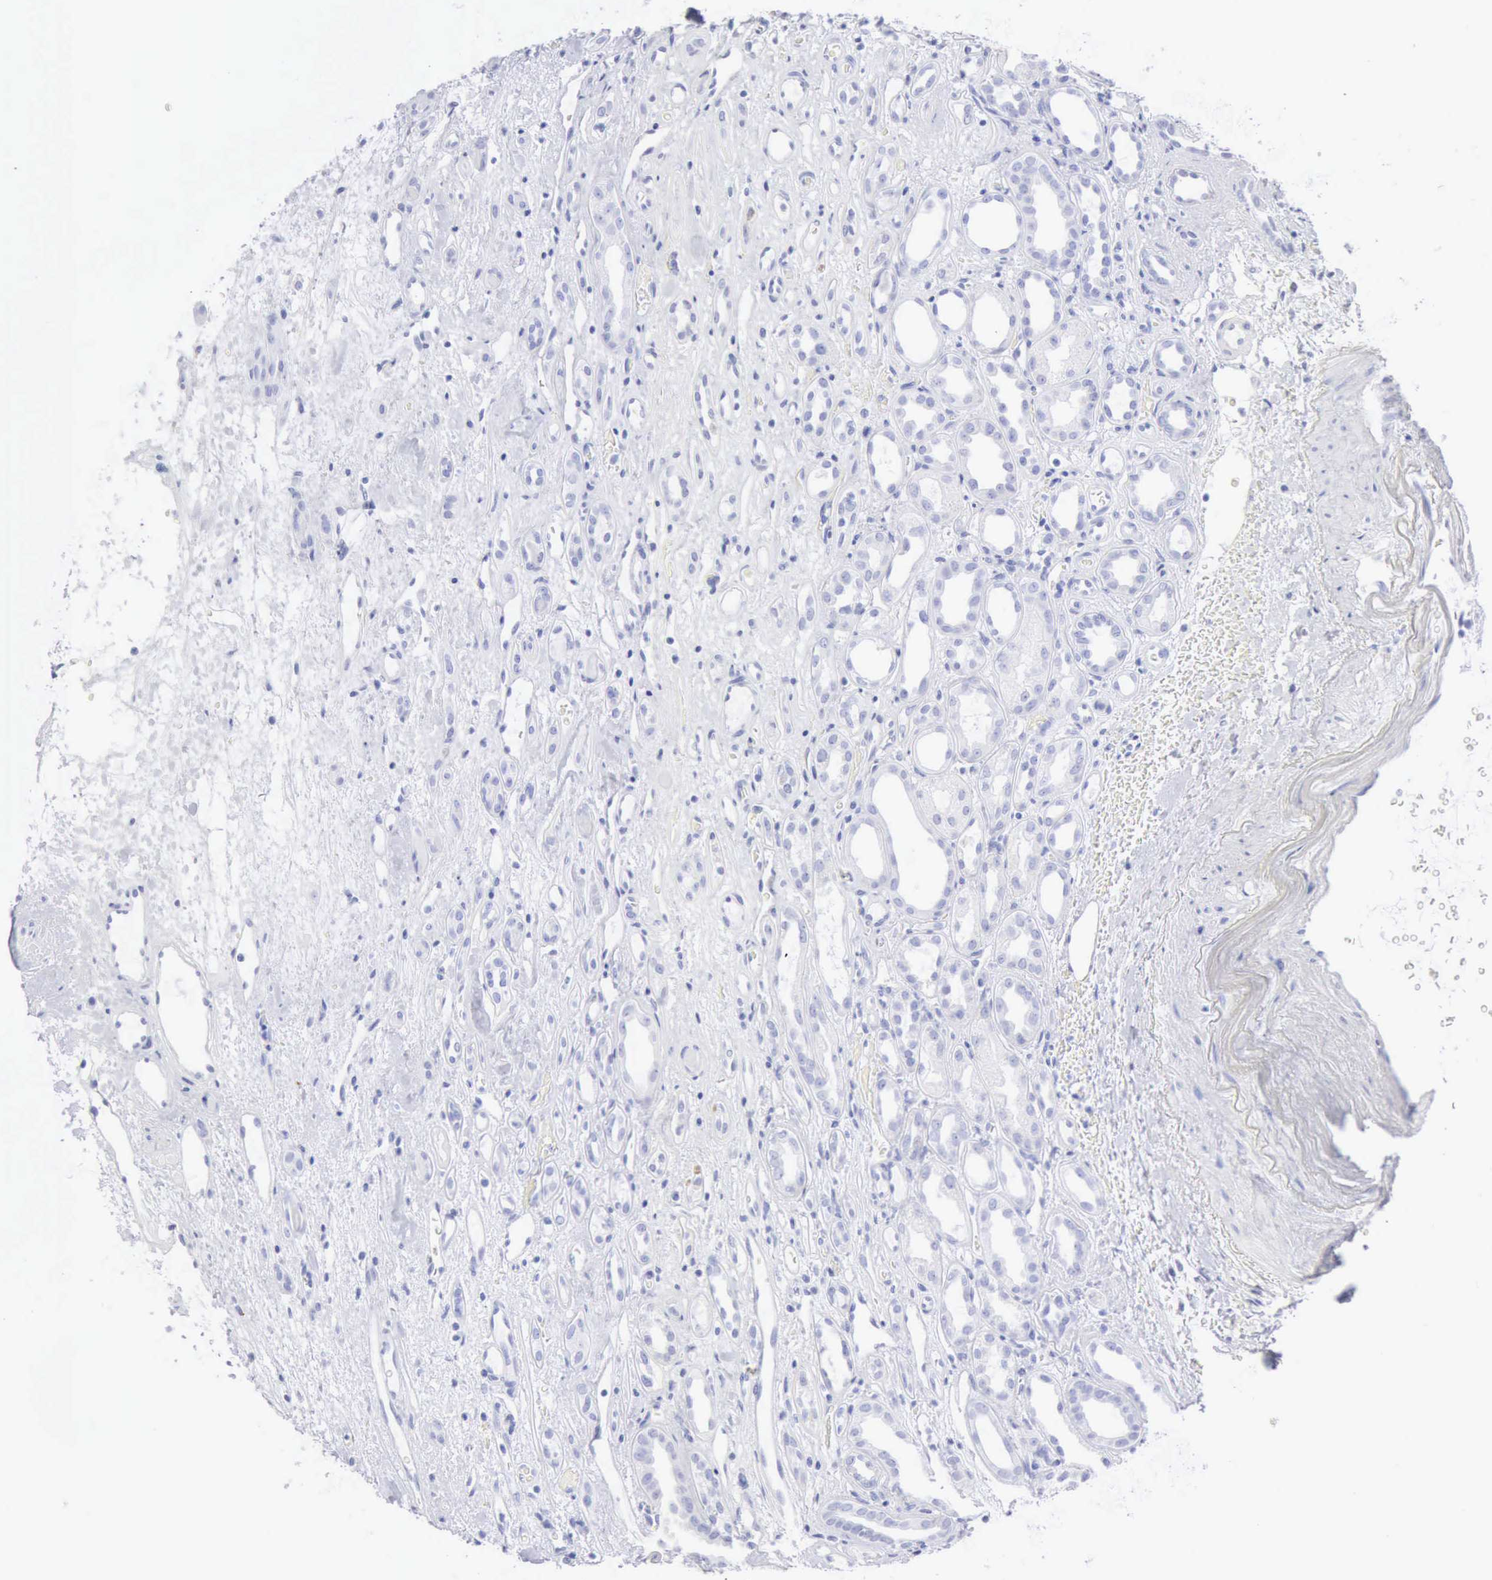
{"staining": {"intensity": "negative", "quantity": "none", "location": "none"}, "tissue": "renal cancer", "cell_type": "Tumor cells", "image_type": "cancer", "snomed": [{"axis": "morphology", "description": "Adenocarcinoma, NOS"}, {"axis": "topography", "description": "Kidney"}], "caption": "High power microscopy image of an IHC micrograph of renal cancer (adenocarcinoma), revealing no significant positivity in tumor cells.", "gene": "KRT5", "patient": {"sex": "female", "age": 60}}